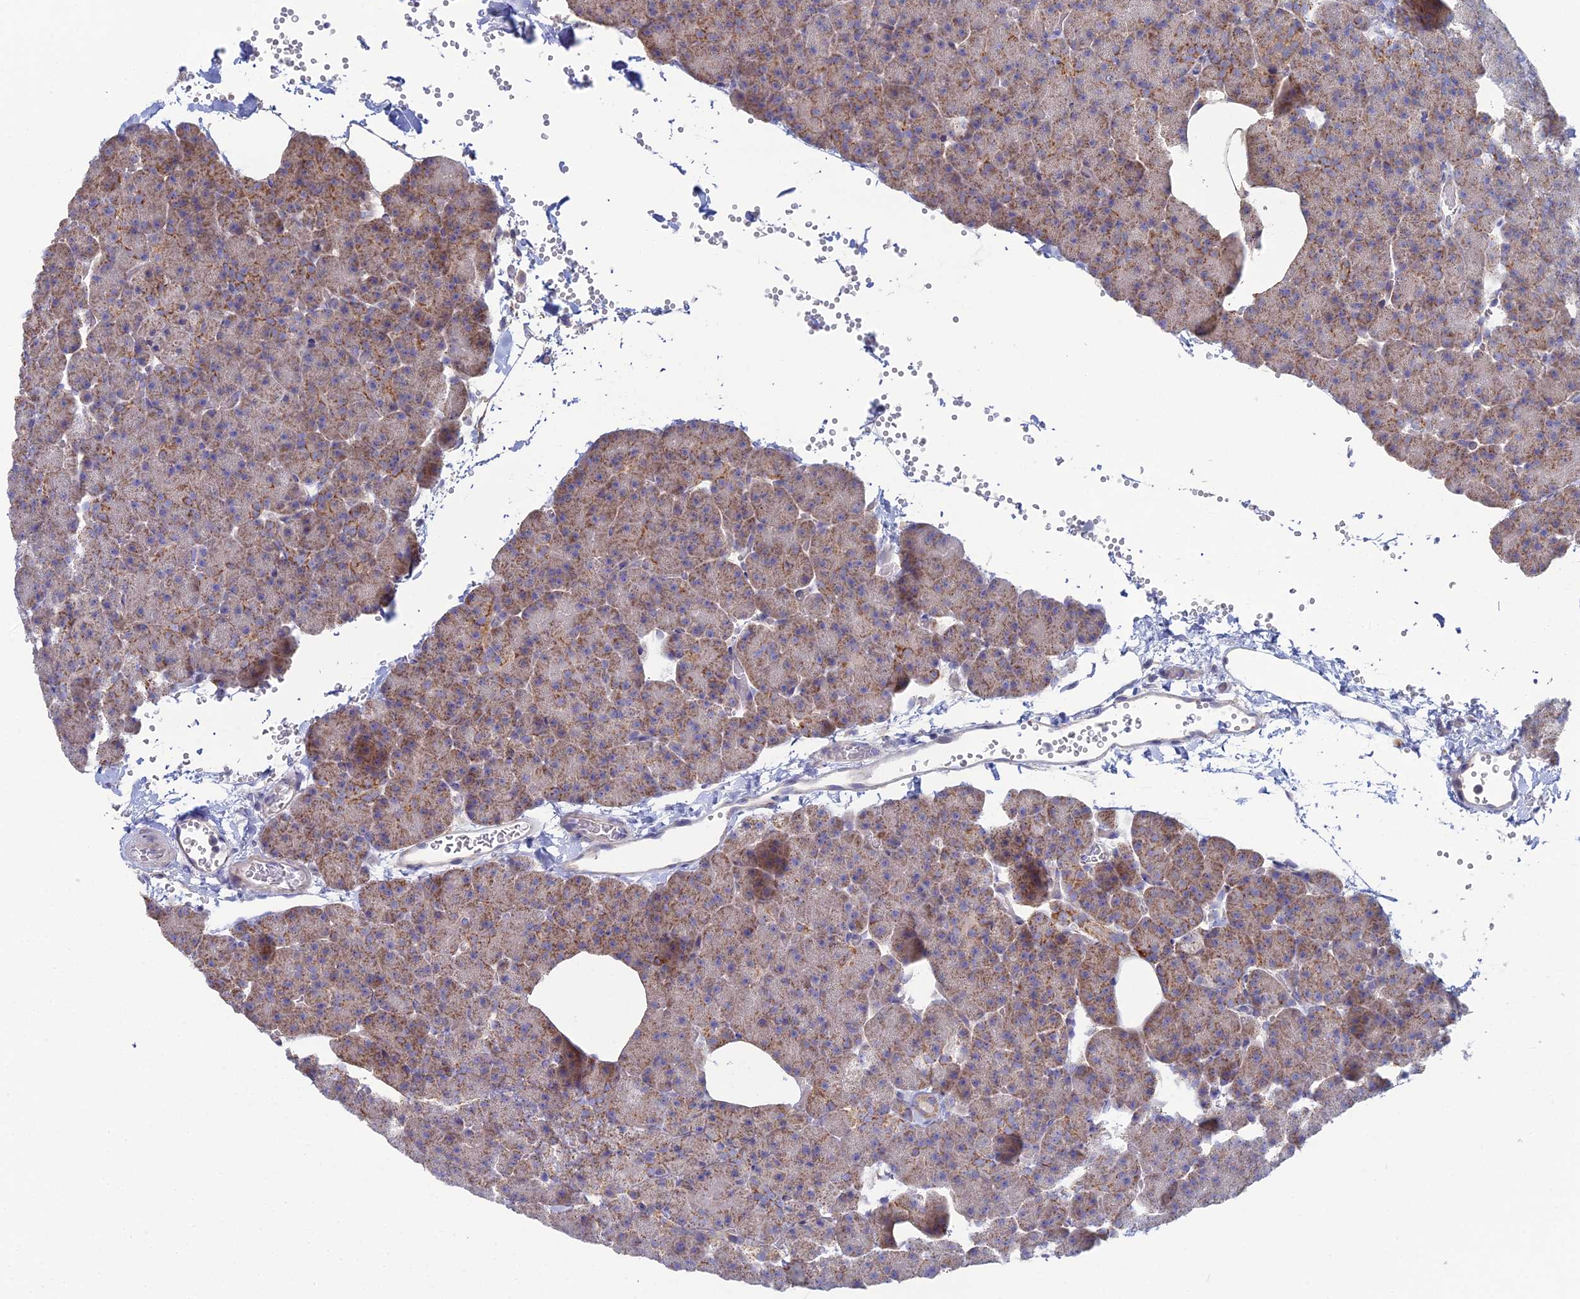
{"staining": {"intensity": "strong", "quantity": "<25%", "location": "cytoplasmic/membranous"}, "tissue": "pancreas", "cell_type": "Exocrine glandular cells", "image_type": "normal", "snomed": [{"axis": "morphology", "description": "Normal tissue, NOS"}, {"axis": "morphology", "description": "Carcinoid, malignant, NOS"}, {"axis": "topography", "description": "Pancreas"}], "caption": "Unremarkable pancreas was stained to show a protein in brown. There is medium levels of strong cytoplasmic/membranous staining in about <25% of exocrine glandular cells. The protein of interest is shown in brown color, while the nuclei are stained blue.", "gene": "ARL16", "patient": {"sex": "female", "age": 35}}